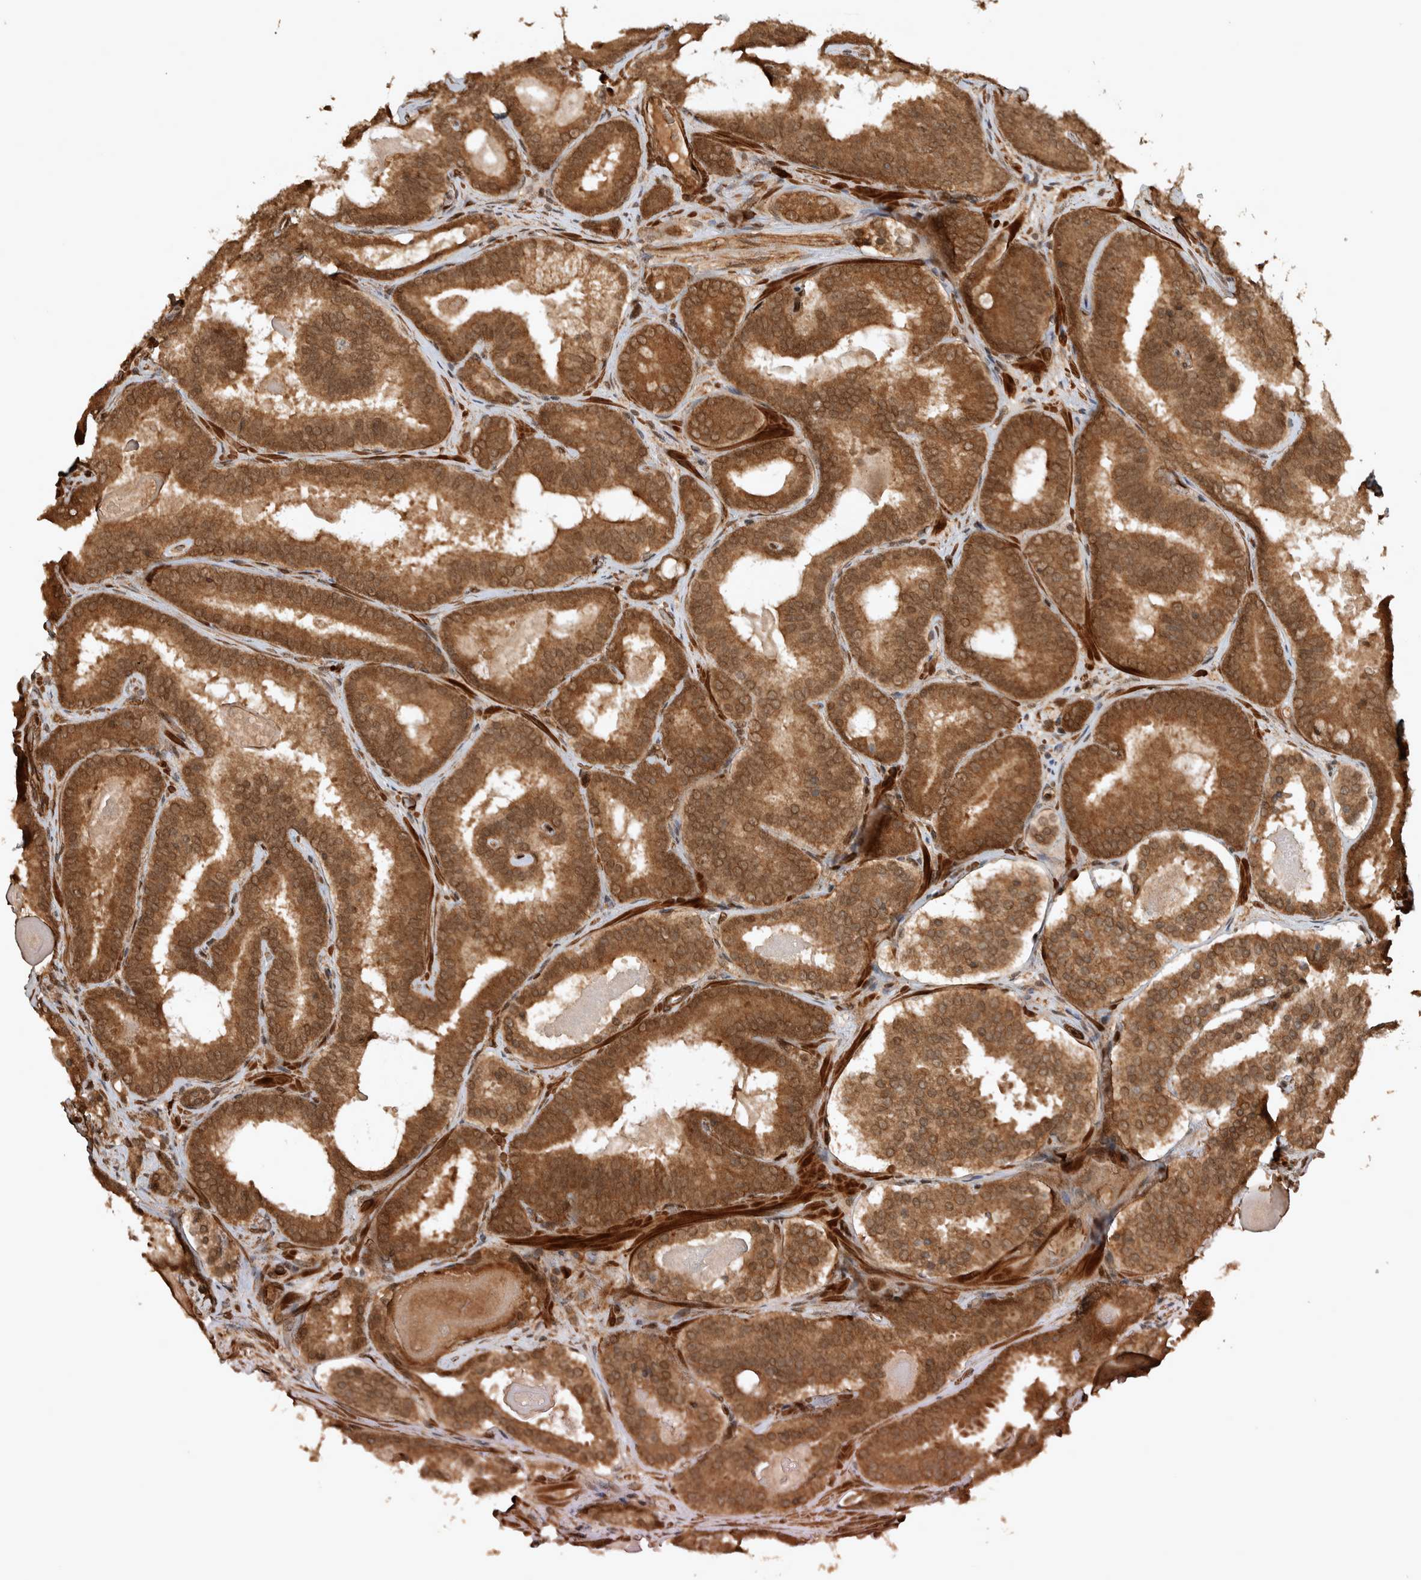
{"staining": {"intensity": "moderate", "quantity": ">75%", "location": "cytoplasmic/membranous"}, "tissue": "prostate cancer", "cell_type": "Tumor cells", "image_type": "cancer", "snomed": [{"axis": "morphology", "description": "Adenocarcinoma, High grade"}, {"axis": "topography", "description": "Prostate"}], "caption": "This is an image of immunohistochemistry staining of prostate cancer, which shows moderate staining in the cytoplasmic/membranous of tumor cells.", "gene": "CNTROB", "patient": {"sex": "male", "age": 60}}